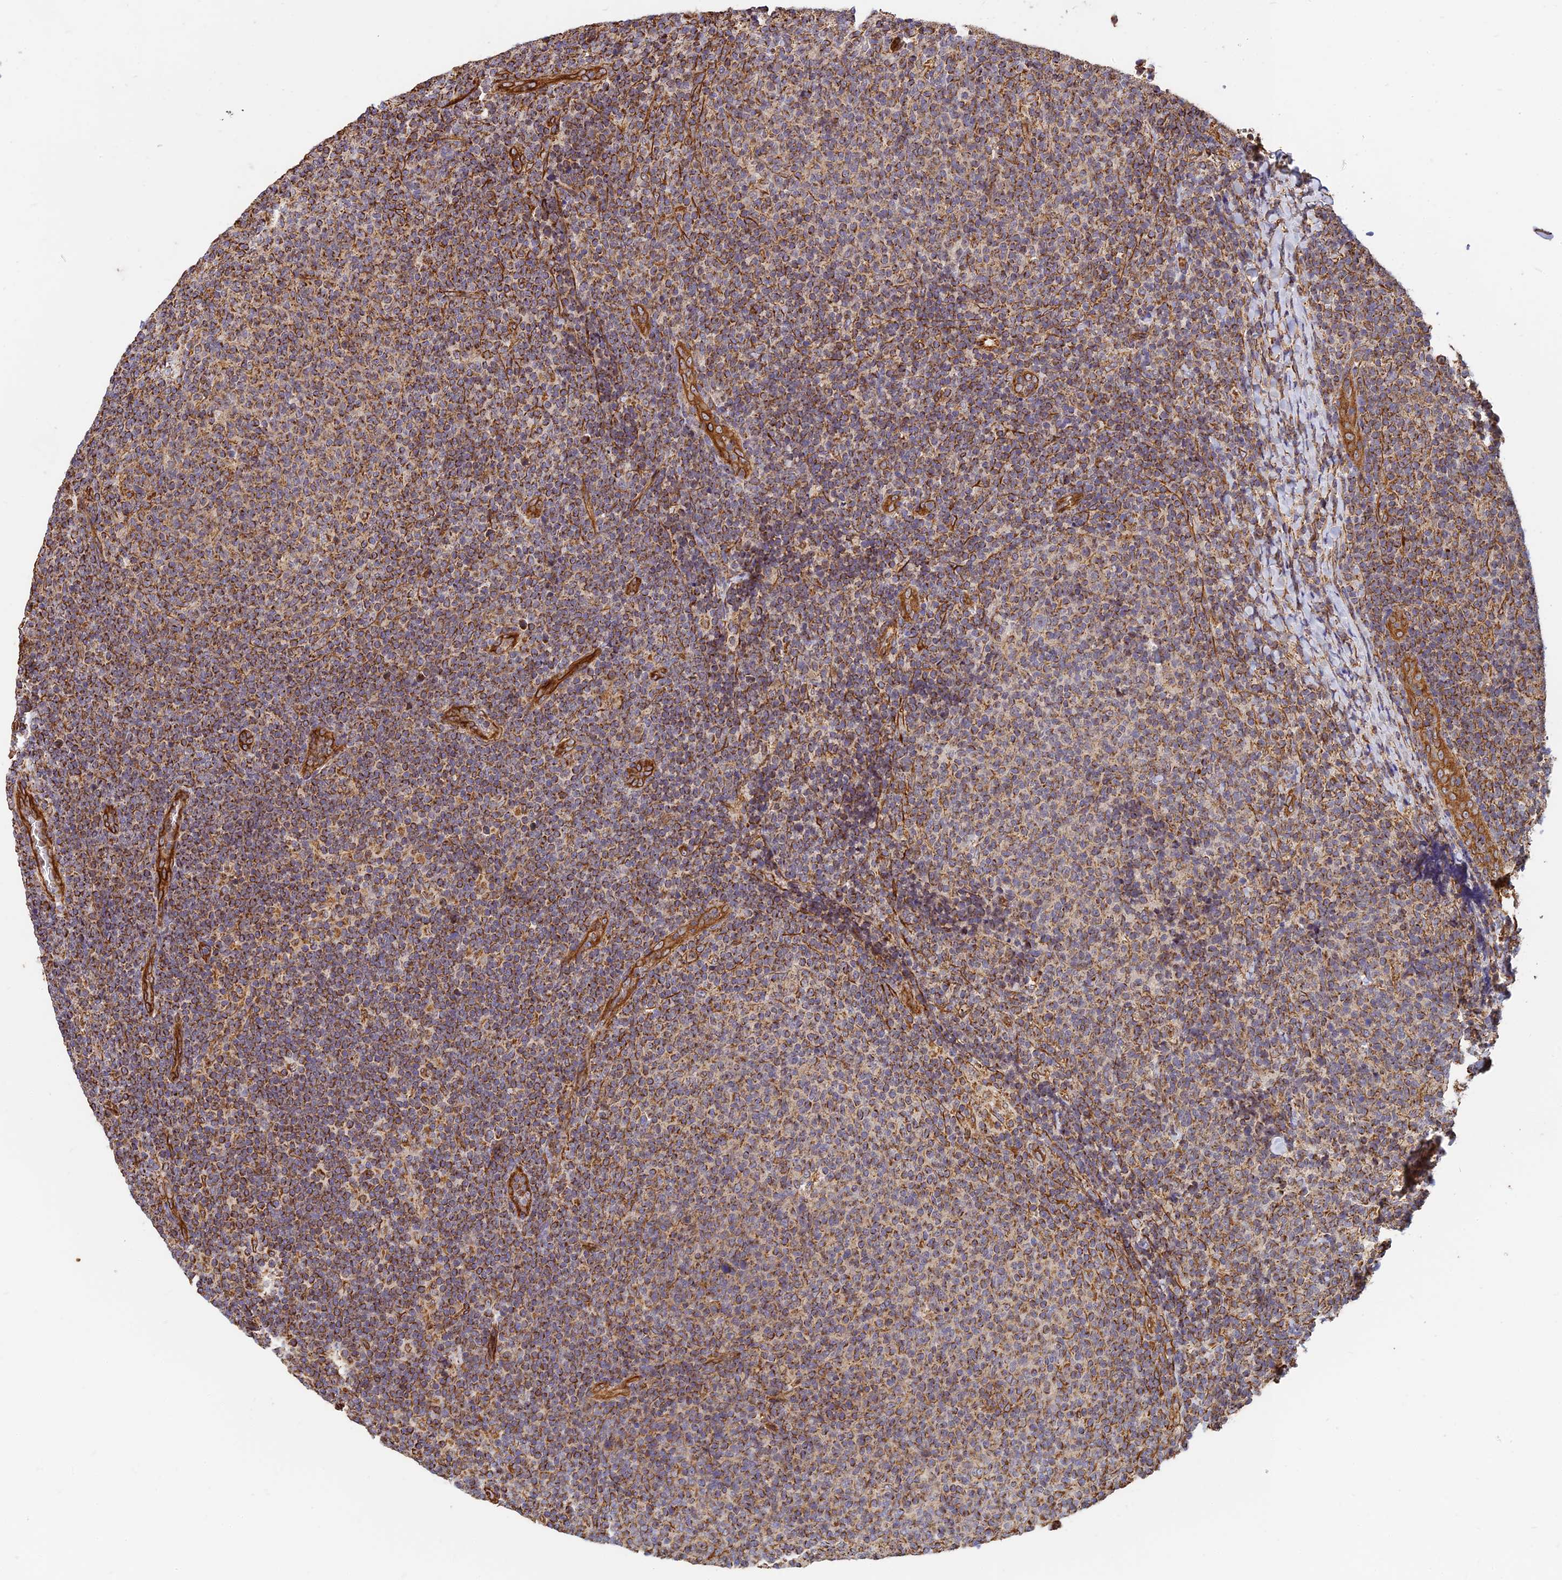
{"staining": {"intensity": "moderate", "quantity": ">75%", "location": "cytoplasmic/membranous"}, "tissue": "lymphoma", "cell_type": "Tumor cells", "image_type": "cancer", "snomed": [{"axis": "morphology", "description": "Malignant lymphoma, non-Hodgkin's type, Low grade"}, {"axis": "topography", "description": "Lymph node"}], "caption": "Moderate cytoplasmic/membranous protein expression is identified in about >75% of tumor cells in malignant lymphoma, non-Hodgkin's type (low-grade). (Stains: DAB in brown, nuclei in blue, Microscopy: brightfield microscopy at high magnification).", "gene": "DSTYK", "patient": {"sex": "male", "age": 66}}